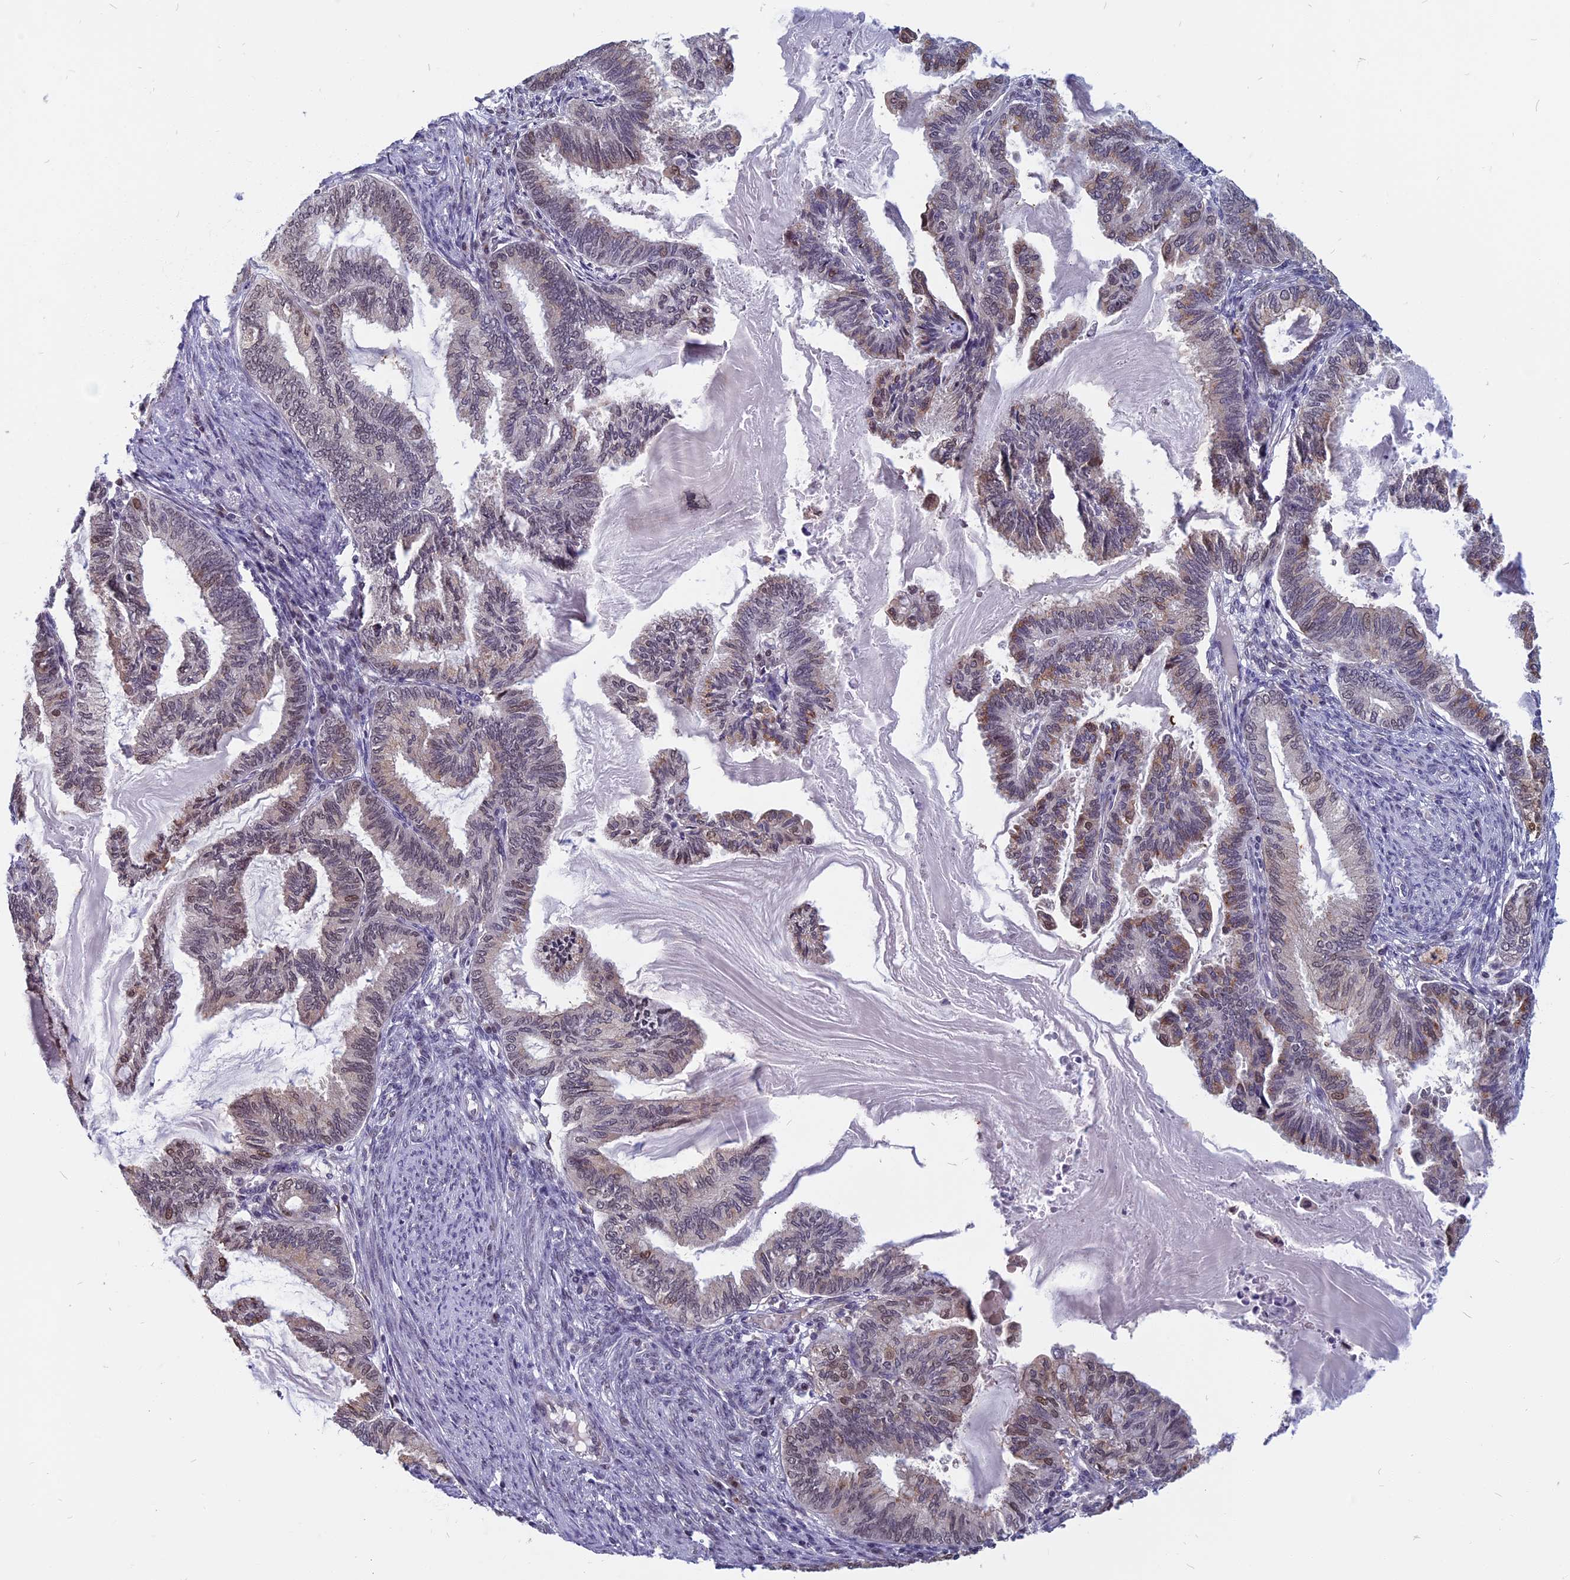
{"staining": {"intensity": "weak", "quantity": "<25%", "location": "cytoplasmic/membranous,nuclear"}, "tissue": "endometrial cancer", "cell_type": "Tumor cells", "image_type": "cancer", "snomed": [{"axis": "morphology", "description": "Adenocarcinoma, NOS"}, {"axis": "topography", "description": "Endometrium"}], "caption": "This is an immunohistochemistry photomicrograph of adenocarcinoma (endometrial). There is no expression in tumor cells.", "gene": "CCDC113", "patient": {"sex": "female", "age": 86}}